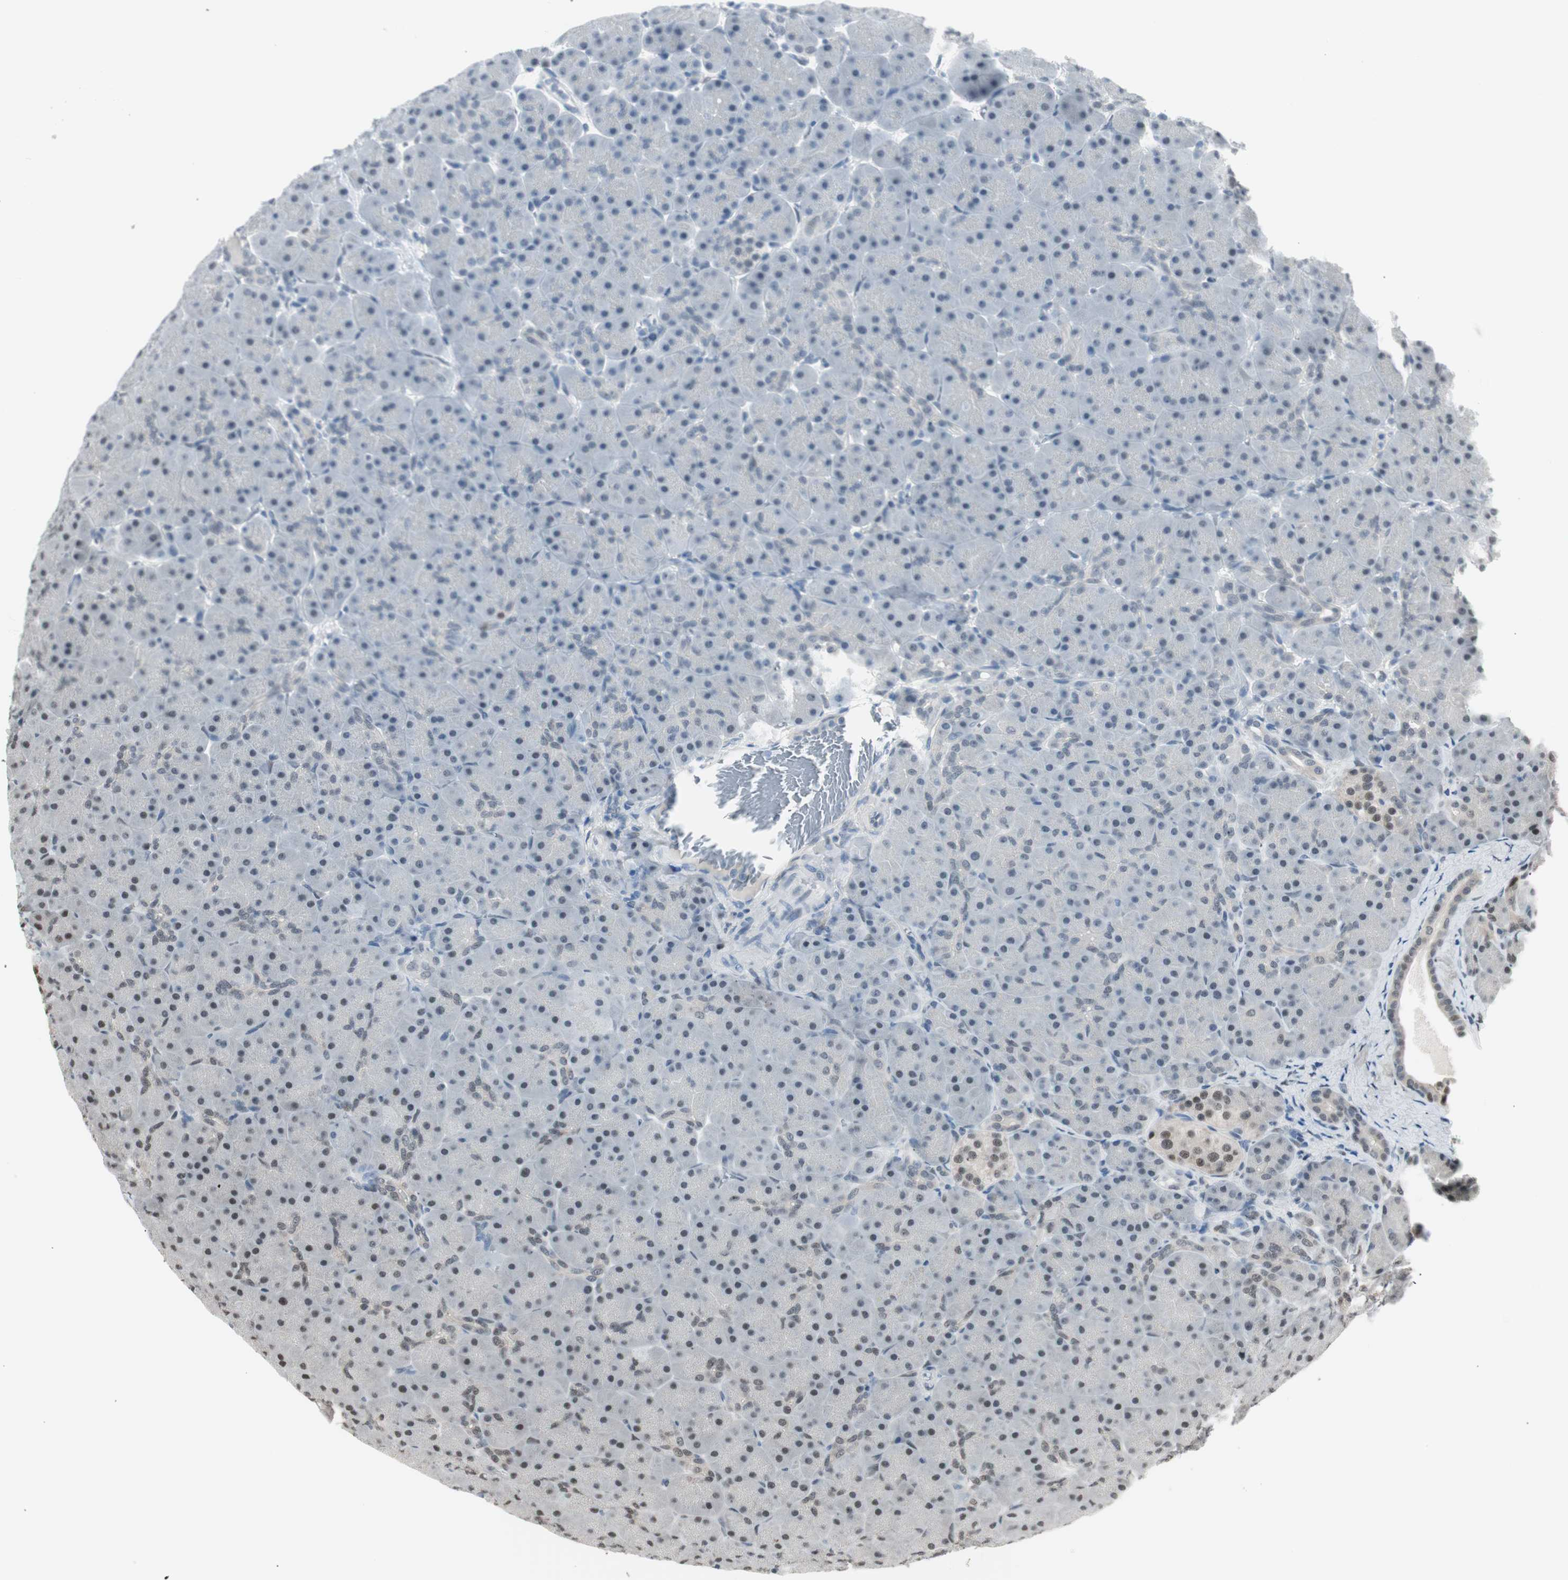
{"staining": {"intensity": "weak", "quantity": "<25%", "location": "nuclear"}, "tissue": "pancreas", "cell_type": "Exocrine glandular cells", "image_type": "normal", "snomed": [{"axis": "morphology", "description": "Normal tissue, NOS"}, {"axis": "topography", "description": "Pancreas"}], "caption": "This image is of benign pancreas stained with IHC to label a protein in brown with the nuclei are counter-stained blue. There is no expression in exocrine glandular cells. (DAB immunohistochemistry (IHC) visualized using brightfield microscopy, high magnification).", "gene": "LONP2", "patient": {"sex": "male", "age": 66}}